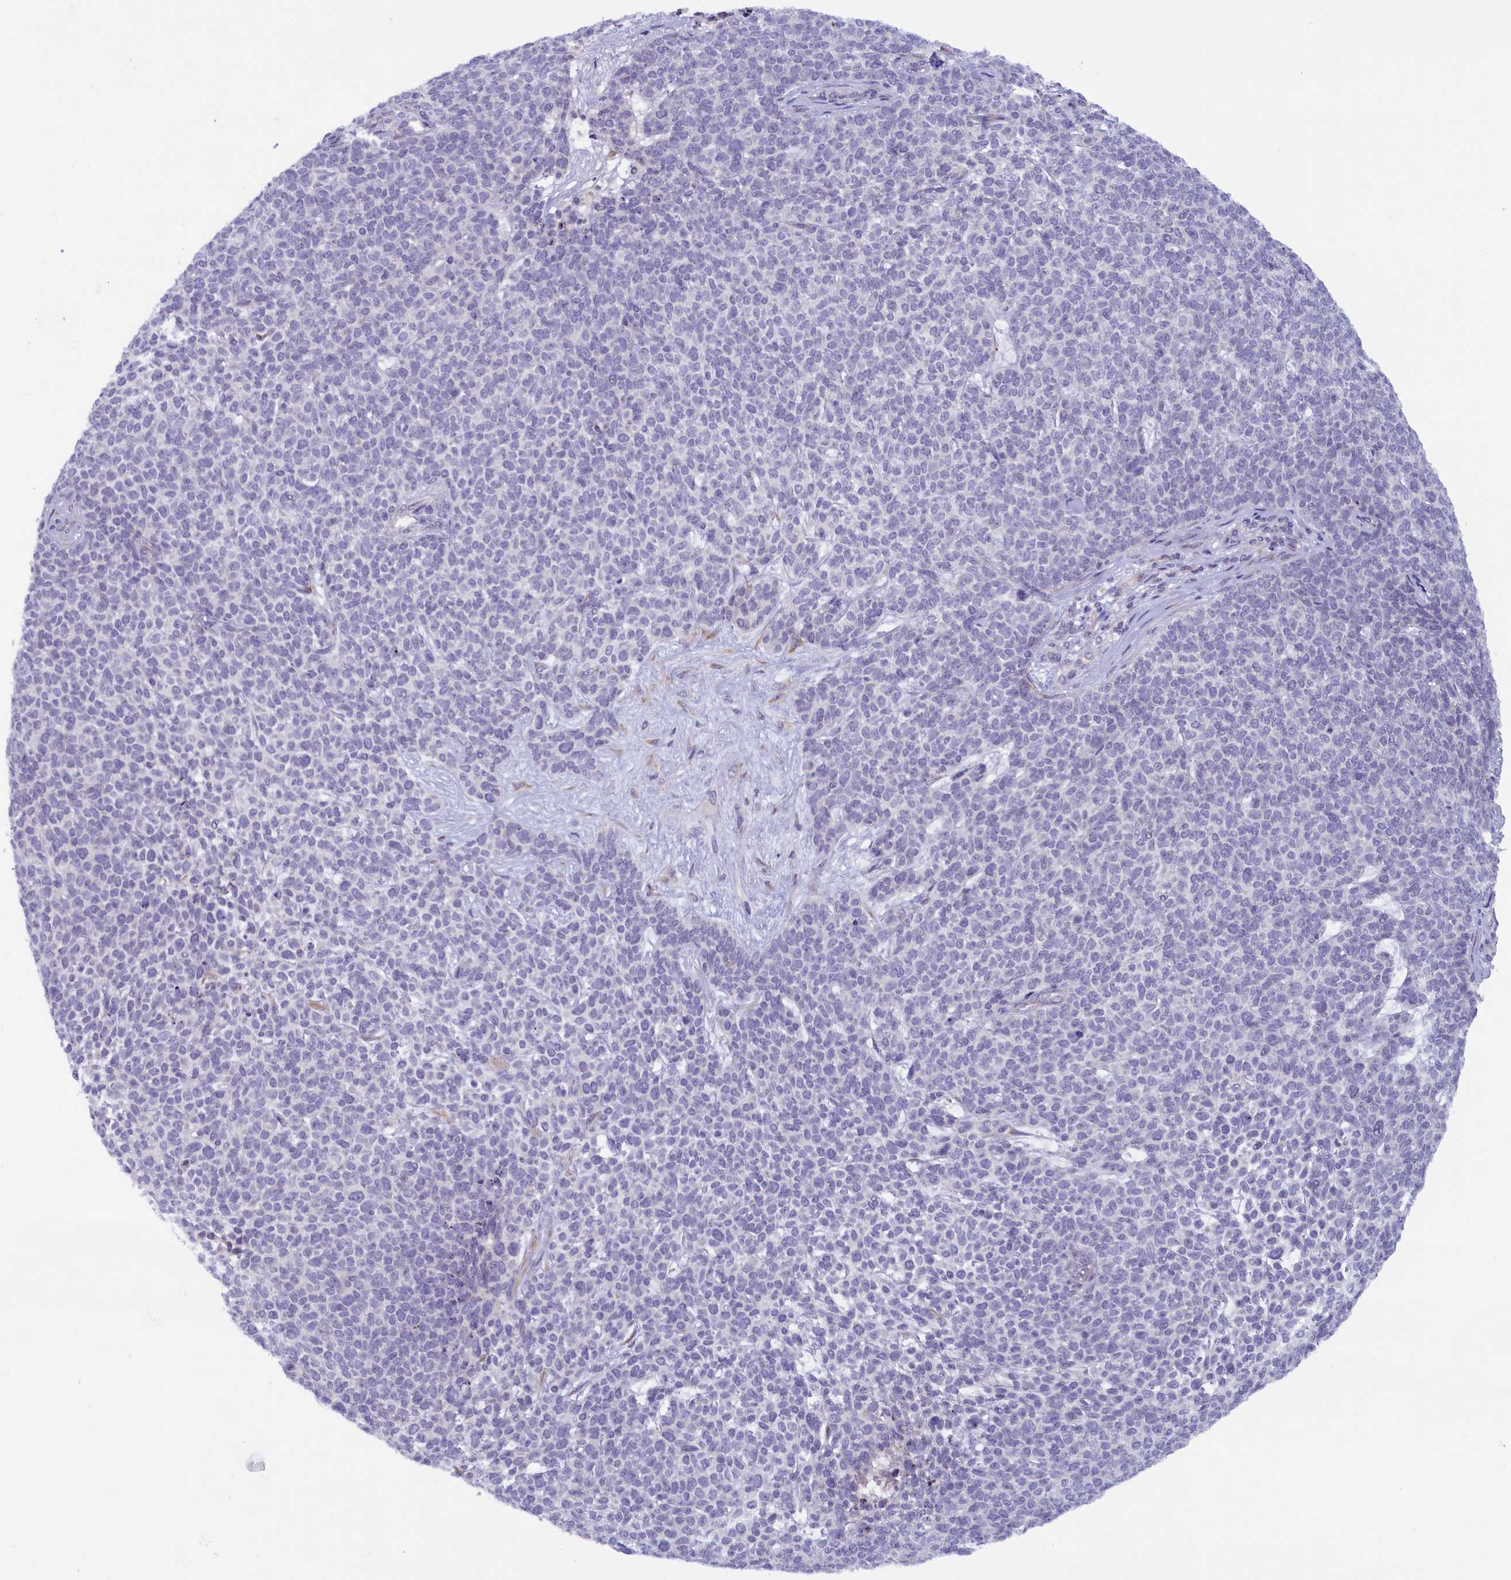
{"staining": {"intensity": "negative", "quantity": "none", "location": "none"}, "tissue": "skin cancer", "cell_type": "Tumor cells", "image_type": "cancer", "snomed": [{"axis": "morphology", "description": "Basal cell carcinoma"}, {"axis": "topography", "description": "Skin"}], "caption": "This is a histopathology image of IHC staining of skin cancer, which shows no positivity in tumor cells.", "gene": "ZSWIM4", "patient": {"sex": "female", "age": 84}}